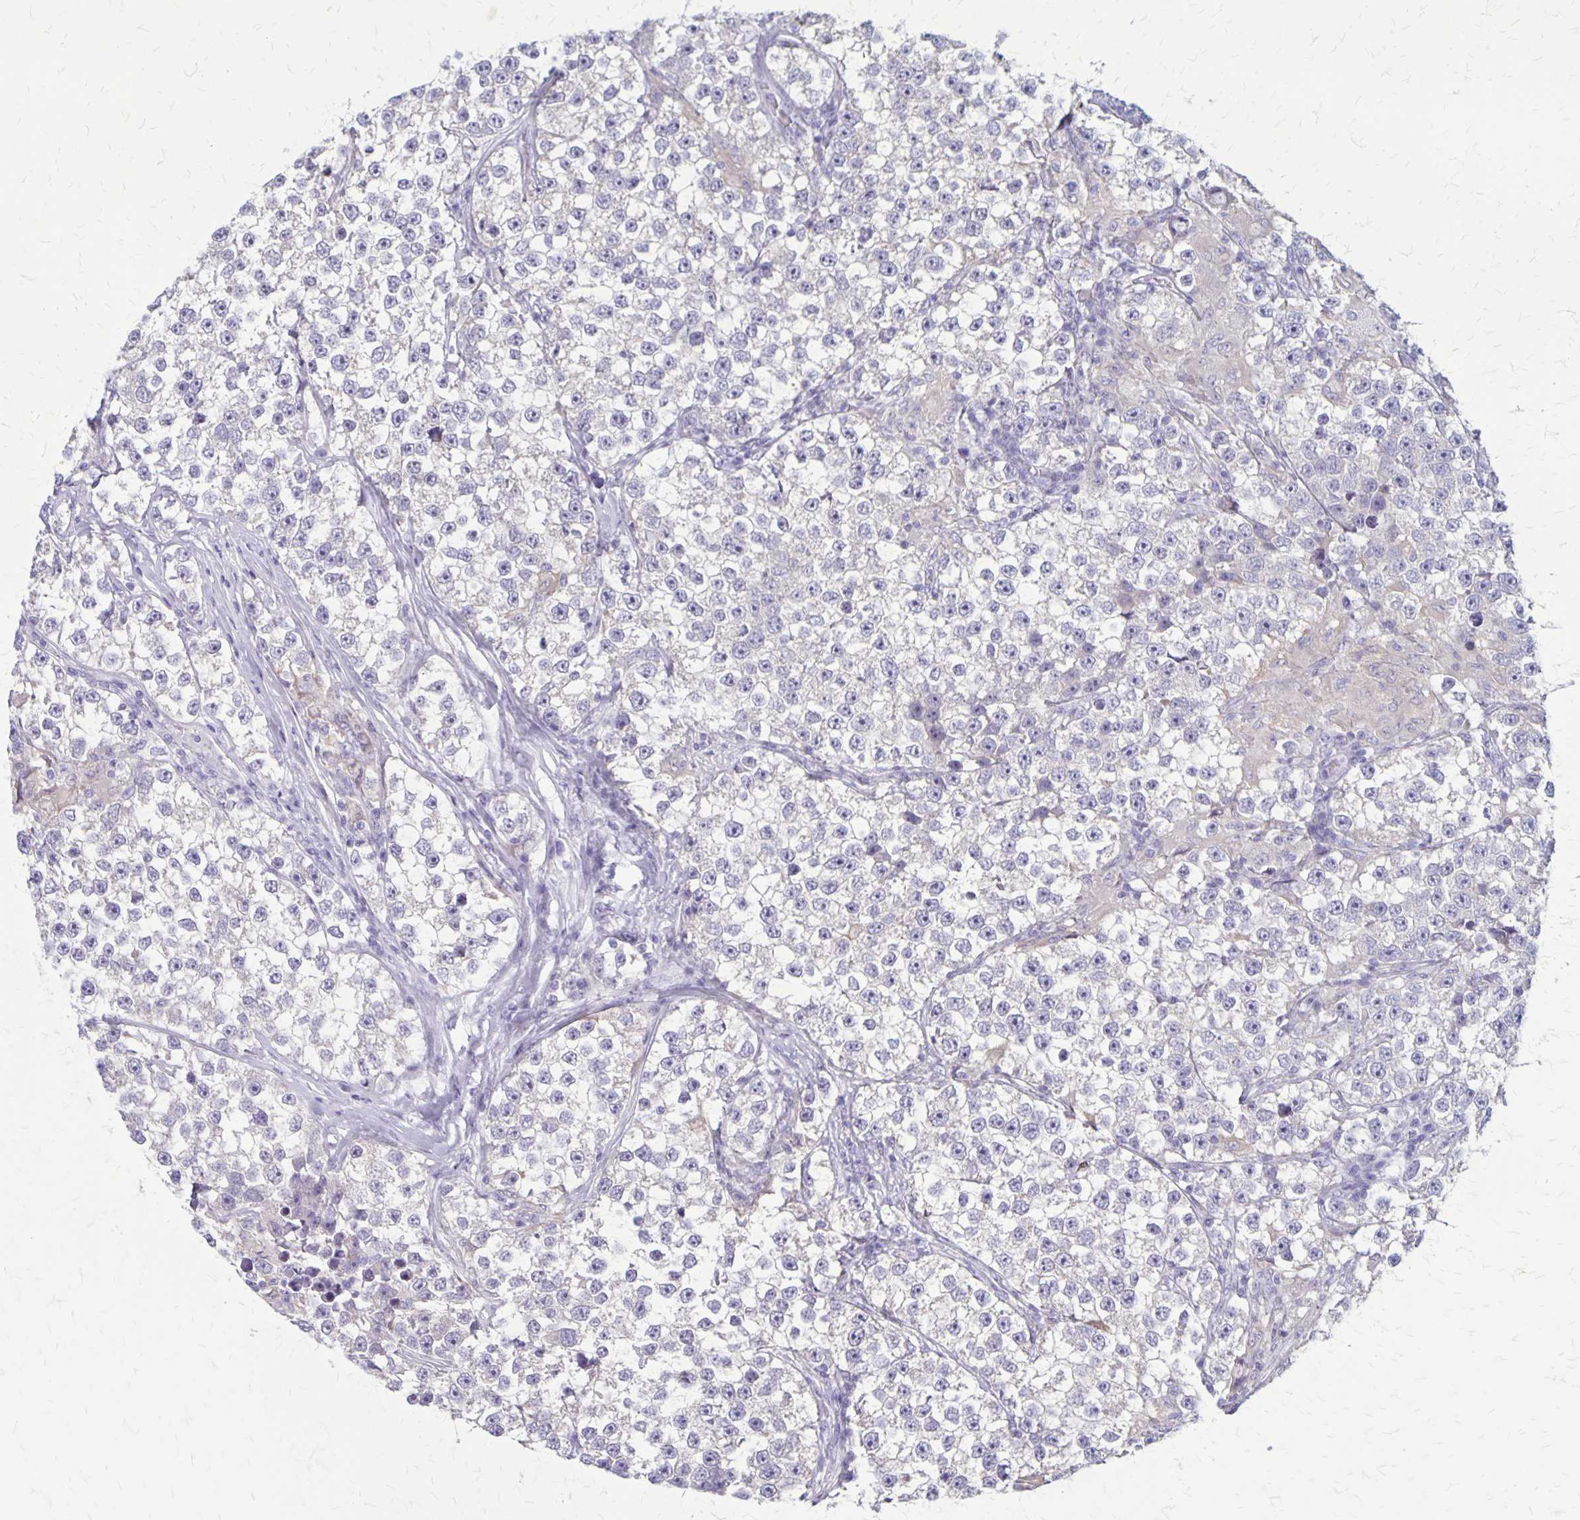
{"staining": {"intensity": "negative", "quantity": "none", "location": "none"}, "tissue": "testis cancer", "cell_type": "Tumor cells", "image_type": "cancer", "snomed": [{"axis": "morphology", "description": "Seminoma, NOS"}, {"axis": "topography", "description": "Testis"}], "caption": "A high-resolution micrograph shows IHC staining of testis seminoma, which exhibits no significant positivity in tumor cells.", "gene": "PLXNB3", "patient": {"sex": "male", "age": 46}}